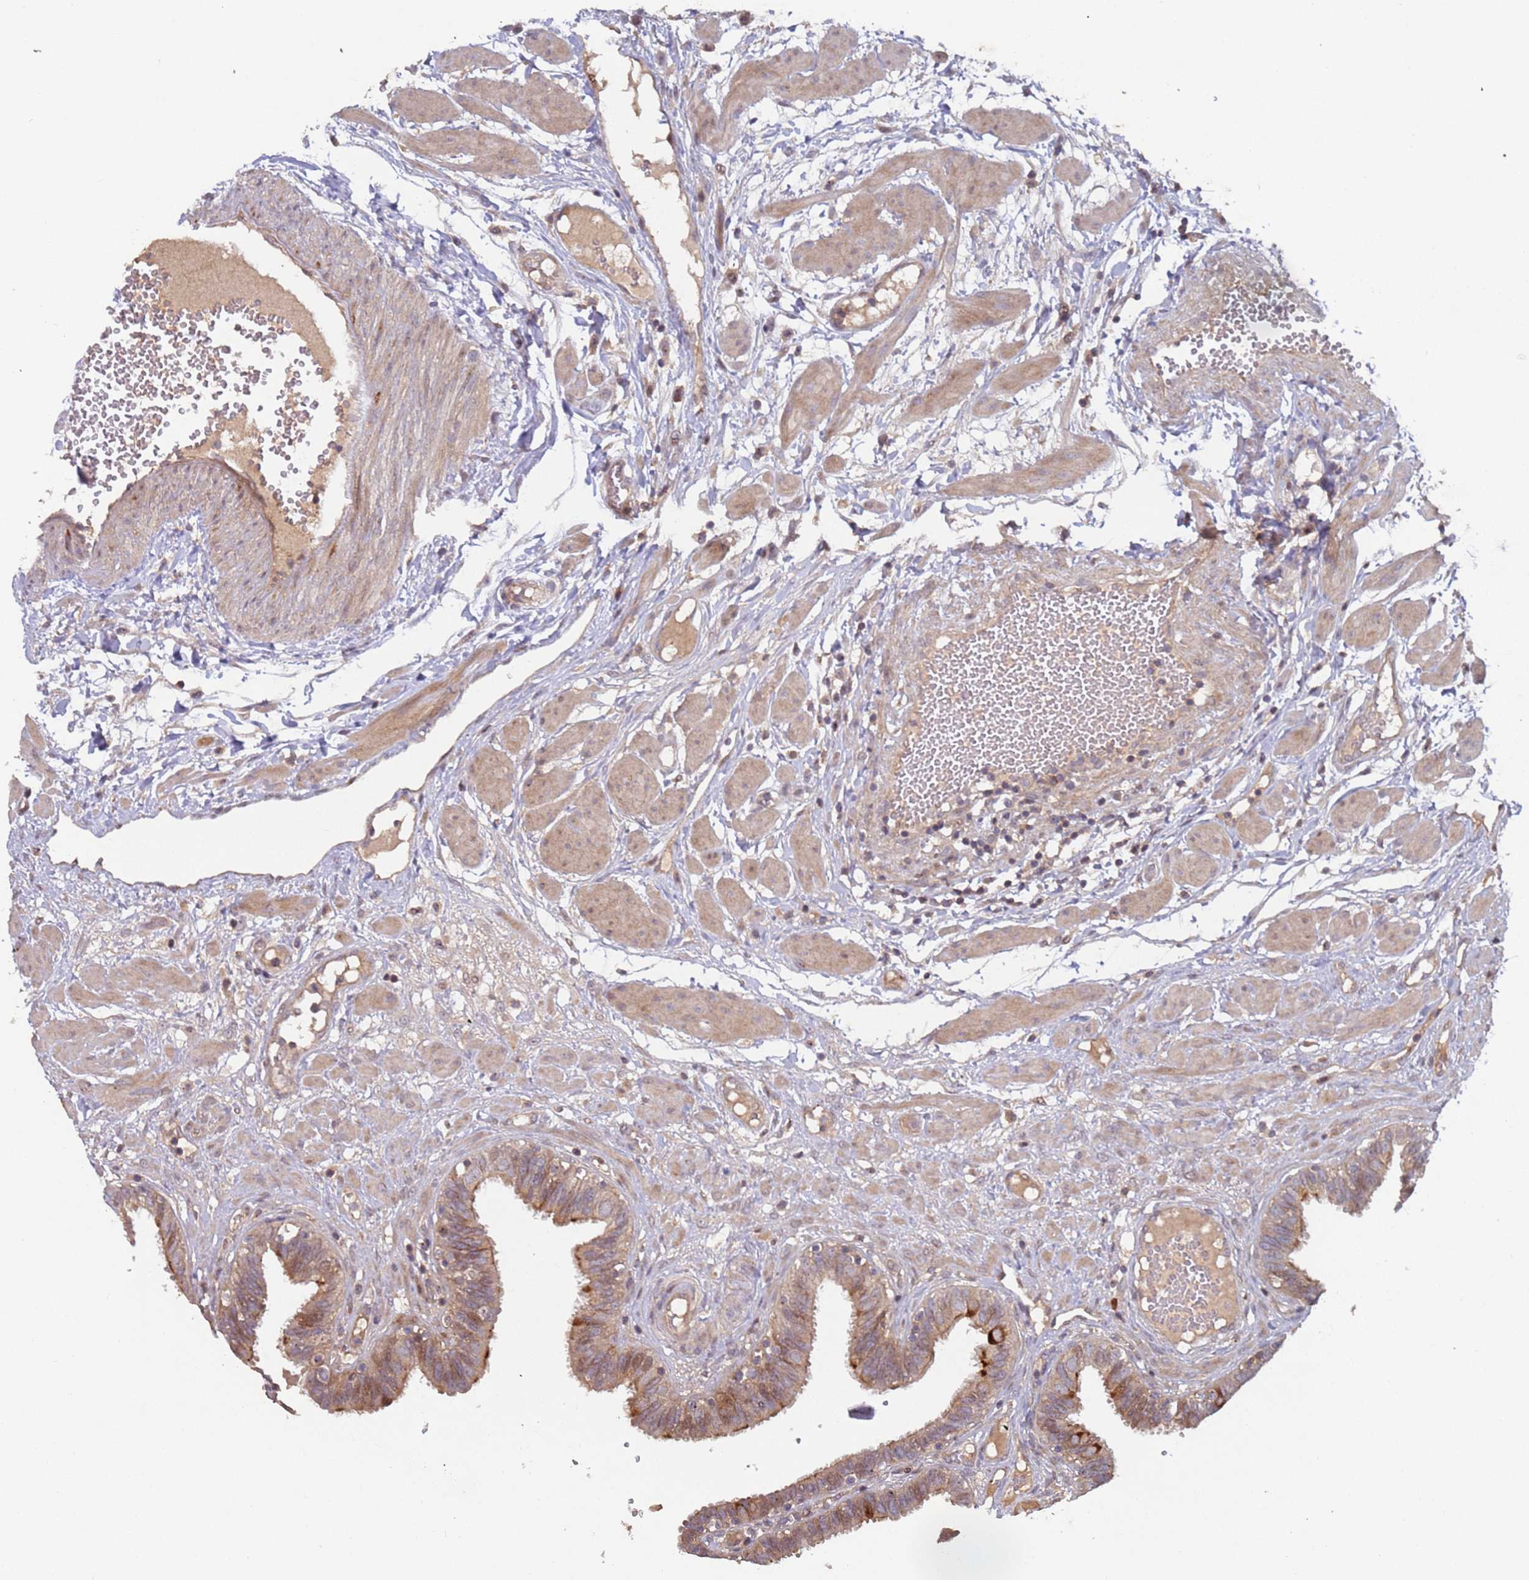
{"staining": {"intensity": "moderate", "quantity": "25%-75%", "location": "cytoplasmic/membranous"}, "tissue": "fallopian tube", "cell_type": "Glandular cells", "image_type": "normal", "snomed": [{"axis": "morphology", "description": "Normal tissue, NOS"}, {"axis": "topography", "description": "Fallopian tube"}, {"axis": "topography", "description": "Placenta"}], "caption": "The image displays immunohistochemical staining of normal fallopian tube. There is moderate cytoplasmic/membranous staining is seen in approximately 25%-75% of glandular cells. (DAB = brown stain, brightfield microscopy at high magnification).", "gene": "KANSL1L", "patient": {"sex": "female", "age": 32}}